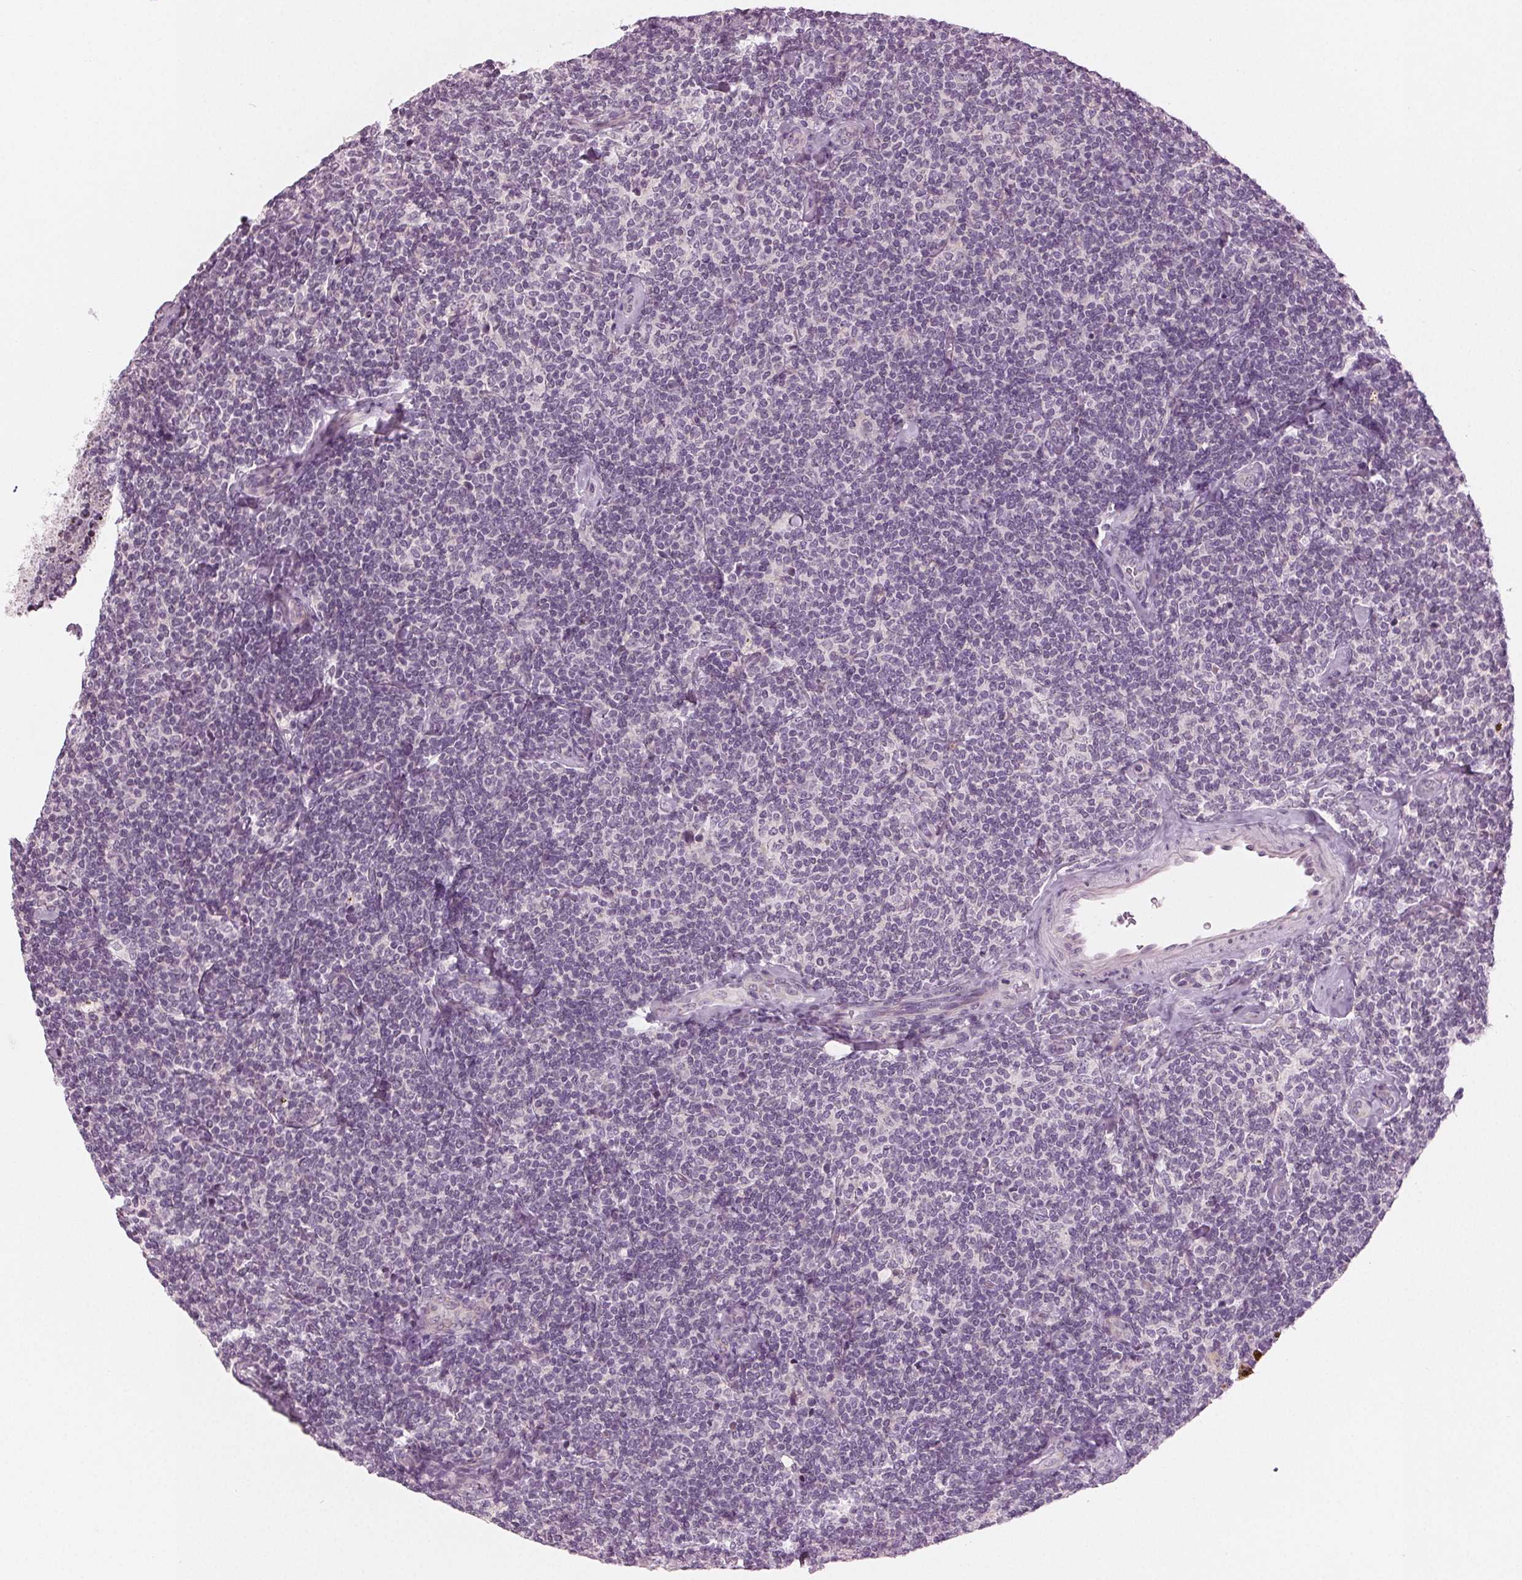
{"staining": {"intensity": "negative", "quantity": "none", "location": "none"}, "tissue": "lymphoma", "cell_type": "Tumor cells", "image_type": "cancer", "snomed": [{"axis": "morphology", "description": "Malignant lymphoma, non-Hodgkin's type, Low grade"}, {"axis": "topography", "description": "Lymph node"}], "caption": "This is an IHC micrograph of human lymphoma. There is no staining in tumor cells.", "gene": "PRAP1", "patient": {"sex": "female", "age": 56}}